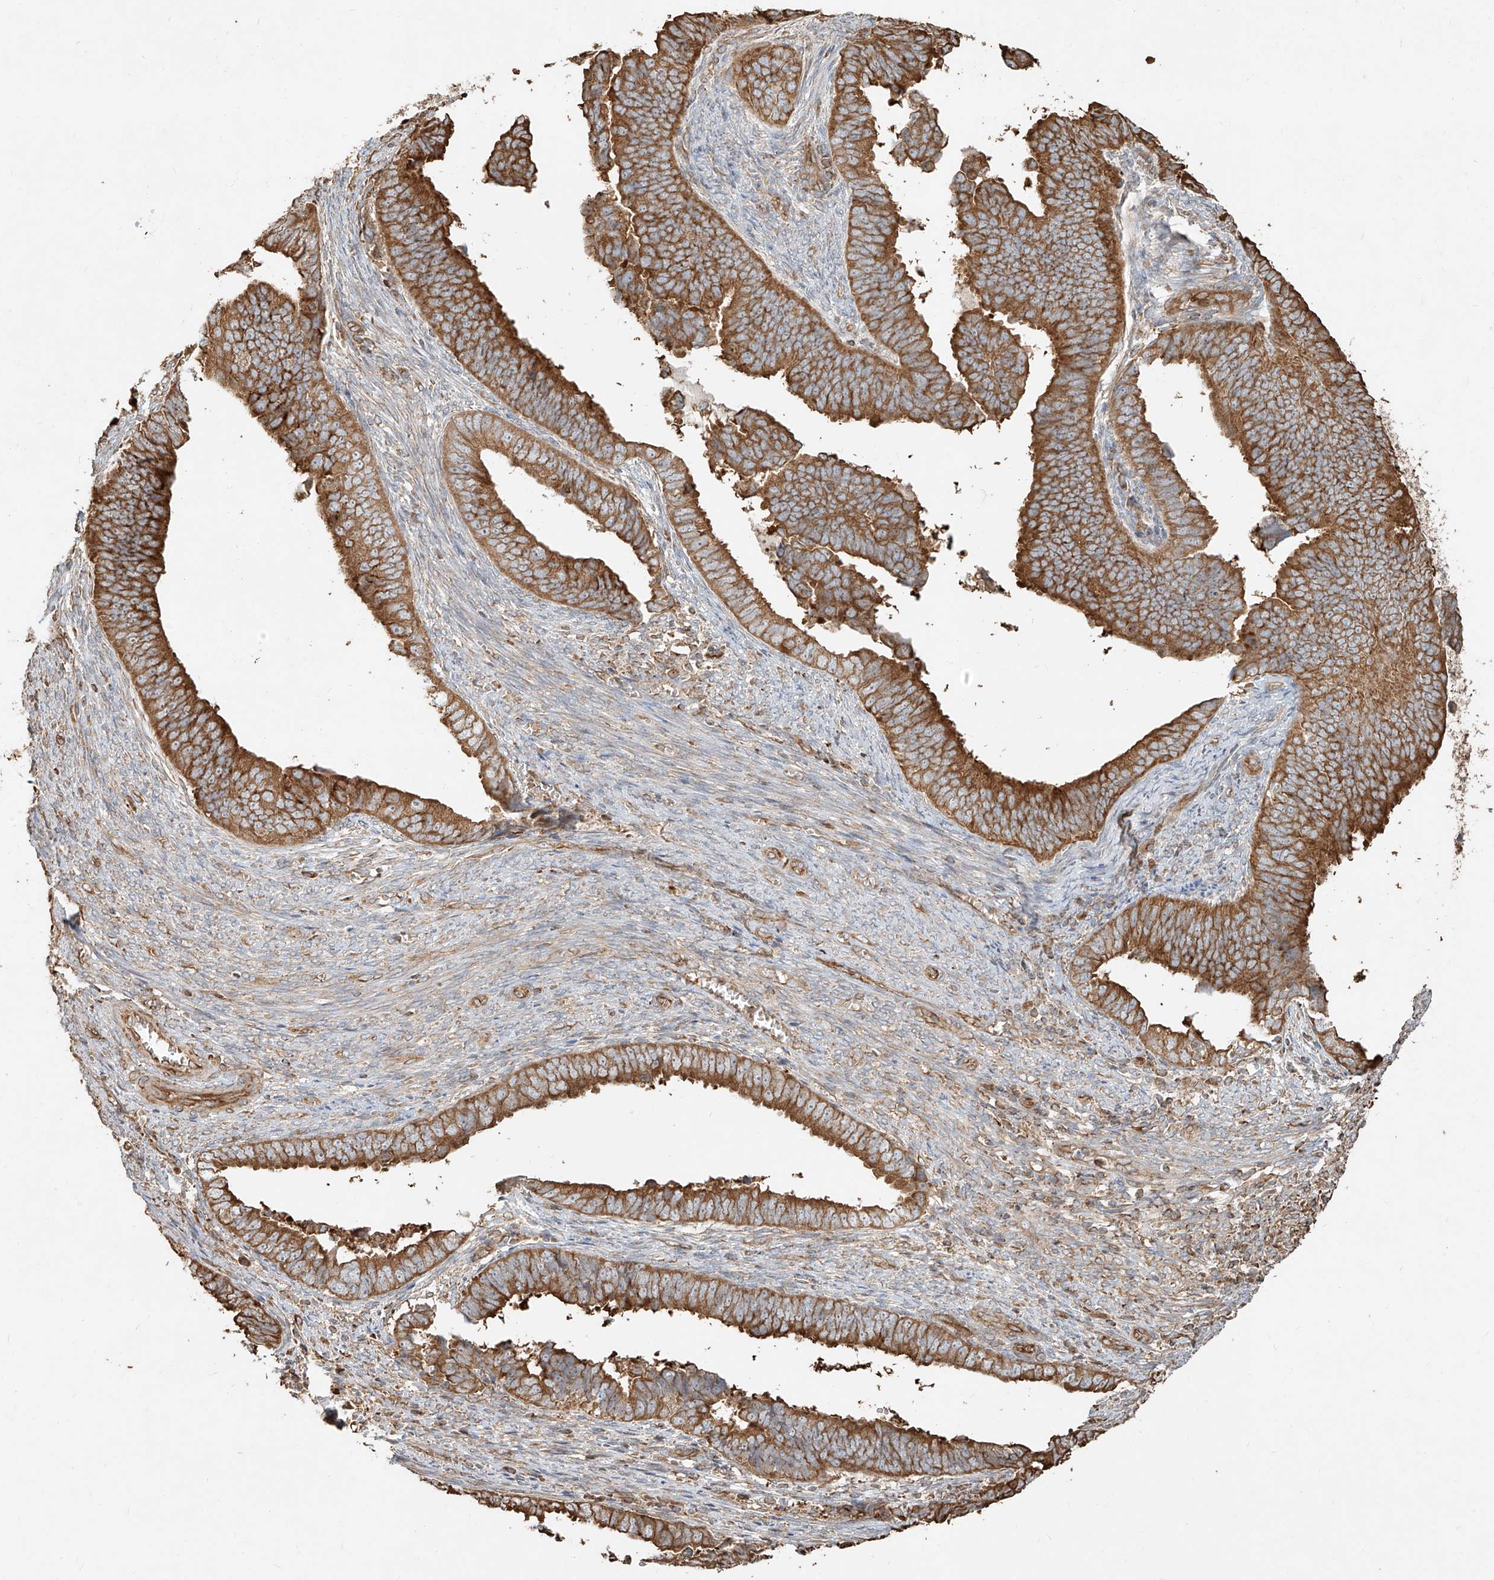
{"staining": {"intensity": "moderate", "quantity": ">75%", "location": "cytoplasmic/membranous"}, "tissue": "endometrial cancer", "cell_type": "Tumor cells", "image_type": "cancer", "snomed": [{"axis": "morphology", "description": "Adenocarcinoma, NOS"}, {"axis": "topography", "description": "Endometrium"}], "caption": "The histopathology image reveals staining of adenocarcinoma (endometrial), revealing moderate cytoplasmic/membranous protein expression (brown color) within tumor cells.", "gene": "EFNB1", "patient": {"sex": "female", "age": 75}}